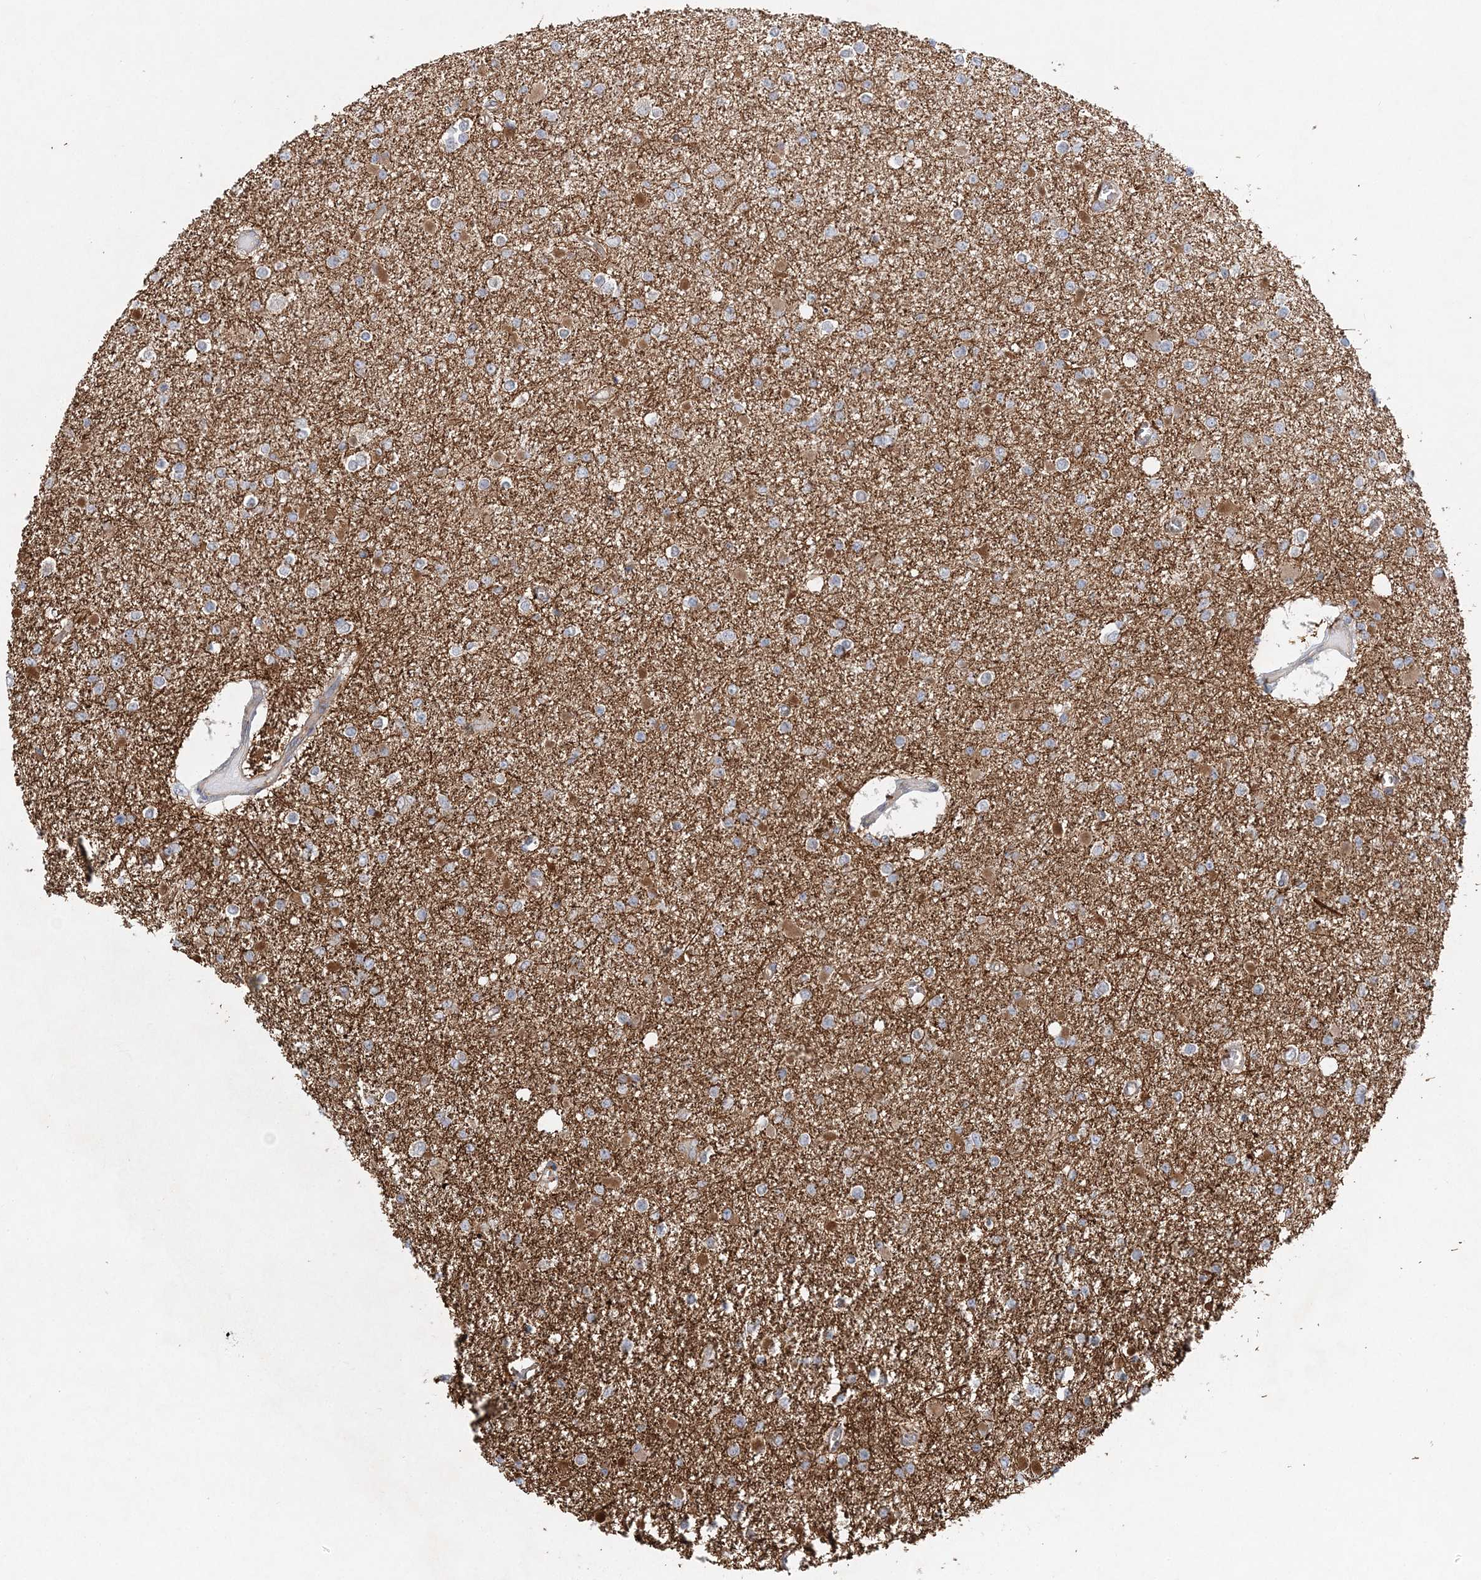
{"staining": {"intensity": "negative", "quantity": "none", "location": "none"}, "tissue": "glioma", "cell_type": "Tumor cells", "image_type": "cancer", "snomed": [{"axis": "morphology", "description": "Glioma, malignant, Low grade"}, {"axis": "topography", "description": "Brain"}], "caption": "An immunohistochemistry (IHC) image of malignant low-grade glioma is shown. There is no staining in tumor cells of malignant low-grade glioma. (DAB (3,3'-diaminobenzidine) immunohistochemistry with hematoxylin counter stain).", "gene": "ZFYVE16", "patient": {"sex": "female", "age": 22}}